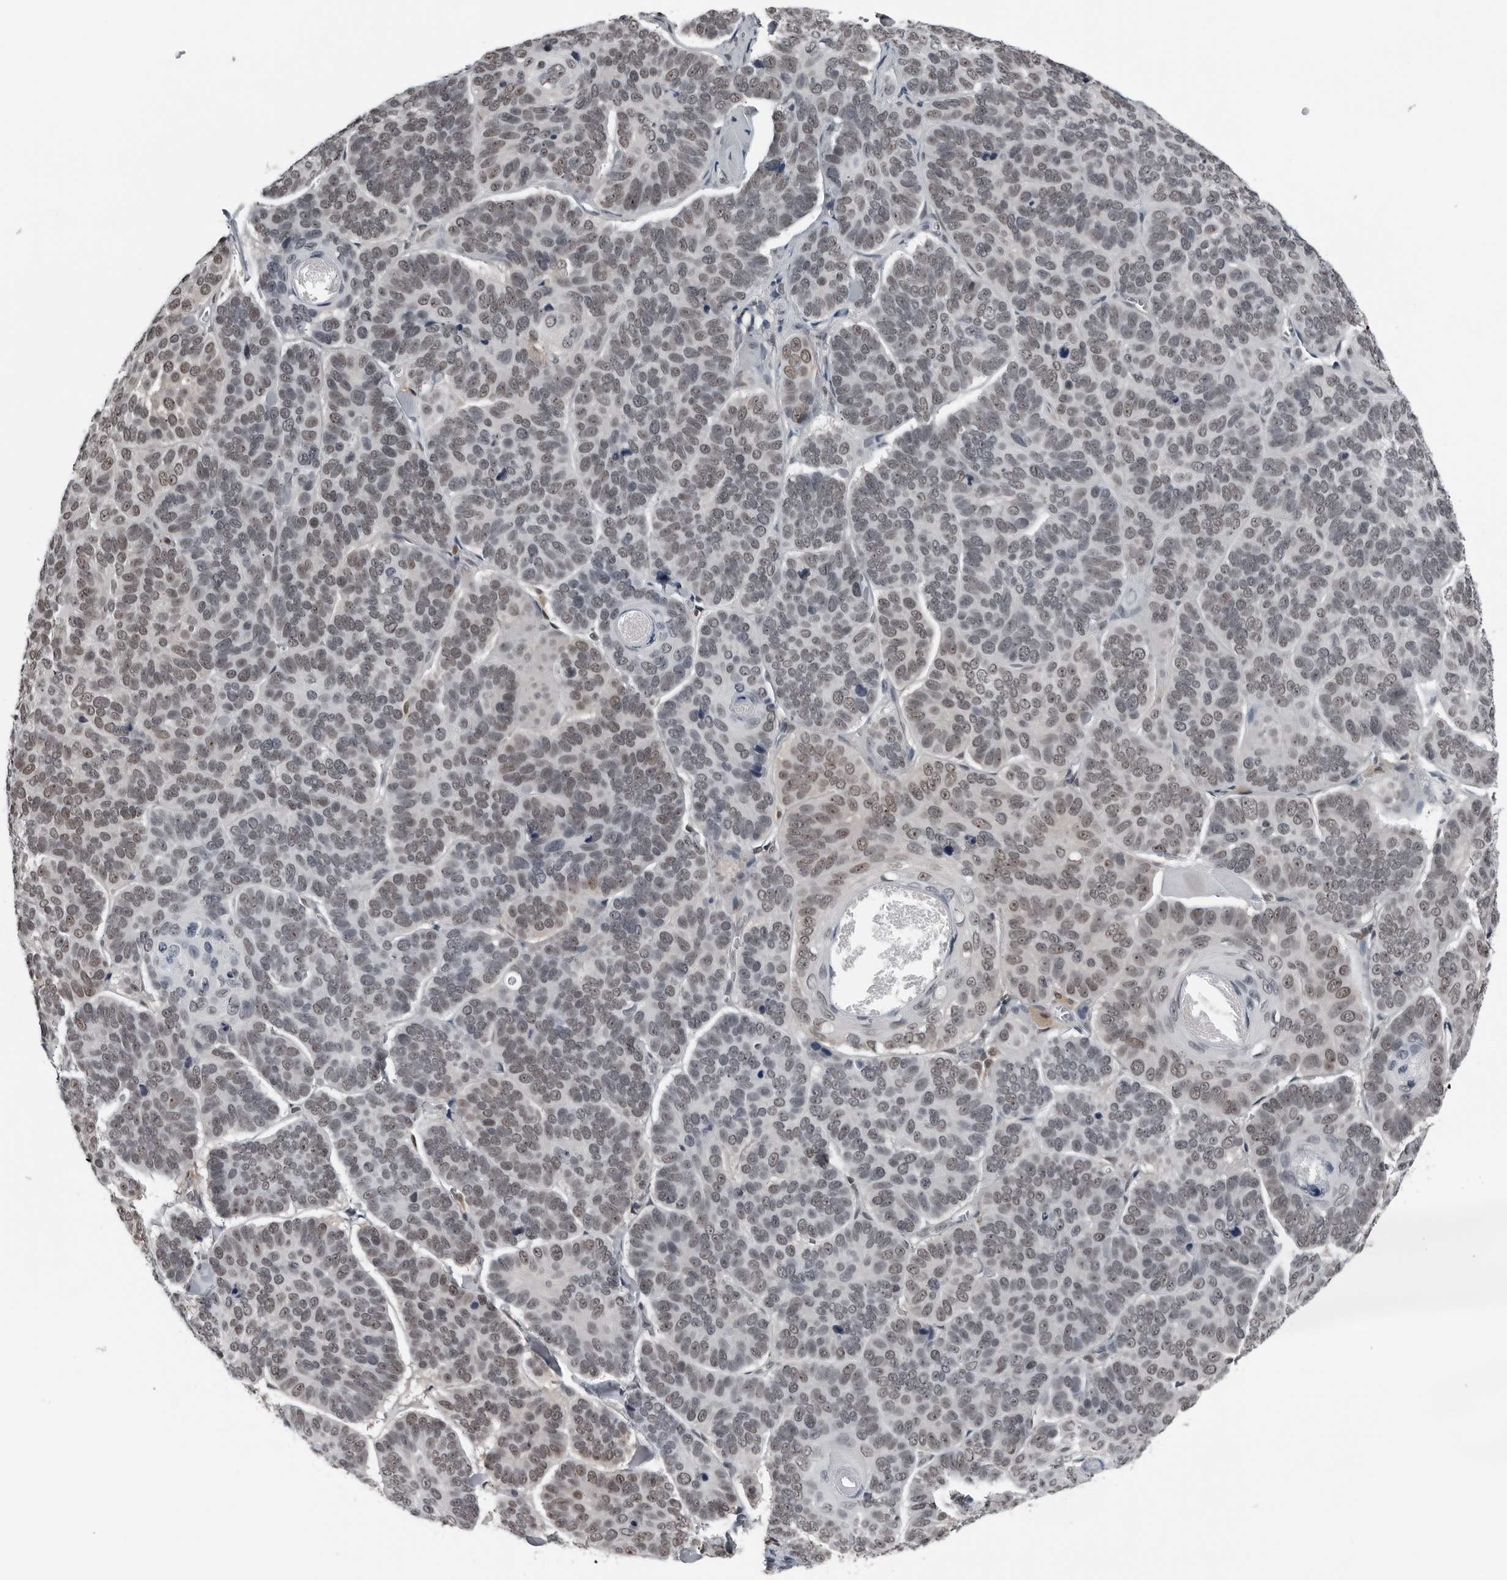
{"staining": {"intensity": "moderate", "quantity": "25%-75%", "location": "nuclear"}, "tissue": "skin cancer", "cell_type": "Tumor cells", "image_type": "cancer", "snomed": [{"axis": "morphology", "description": "Basal cell carcinoma"}, {"axis": "topography", "description": "Skin"}], "caption": "DAB immunohistochemical staining of basal cell carcinoma (skin) displays moderate nuclear protein expression in about 25%-75% of tumor cells.", "gene": "AKR1A1", "patient": {"sex": "male", "age": 62}}